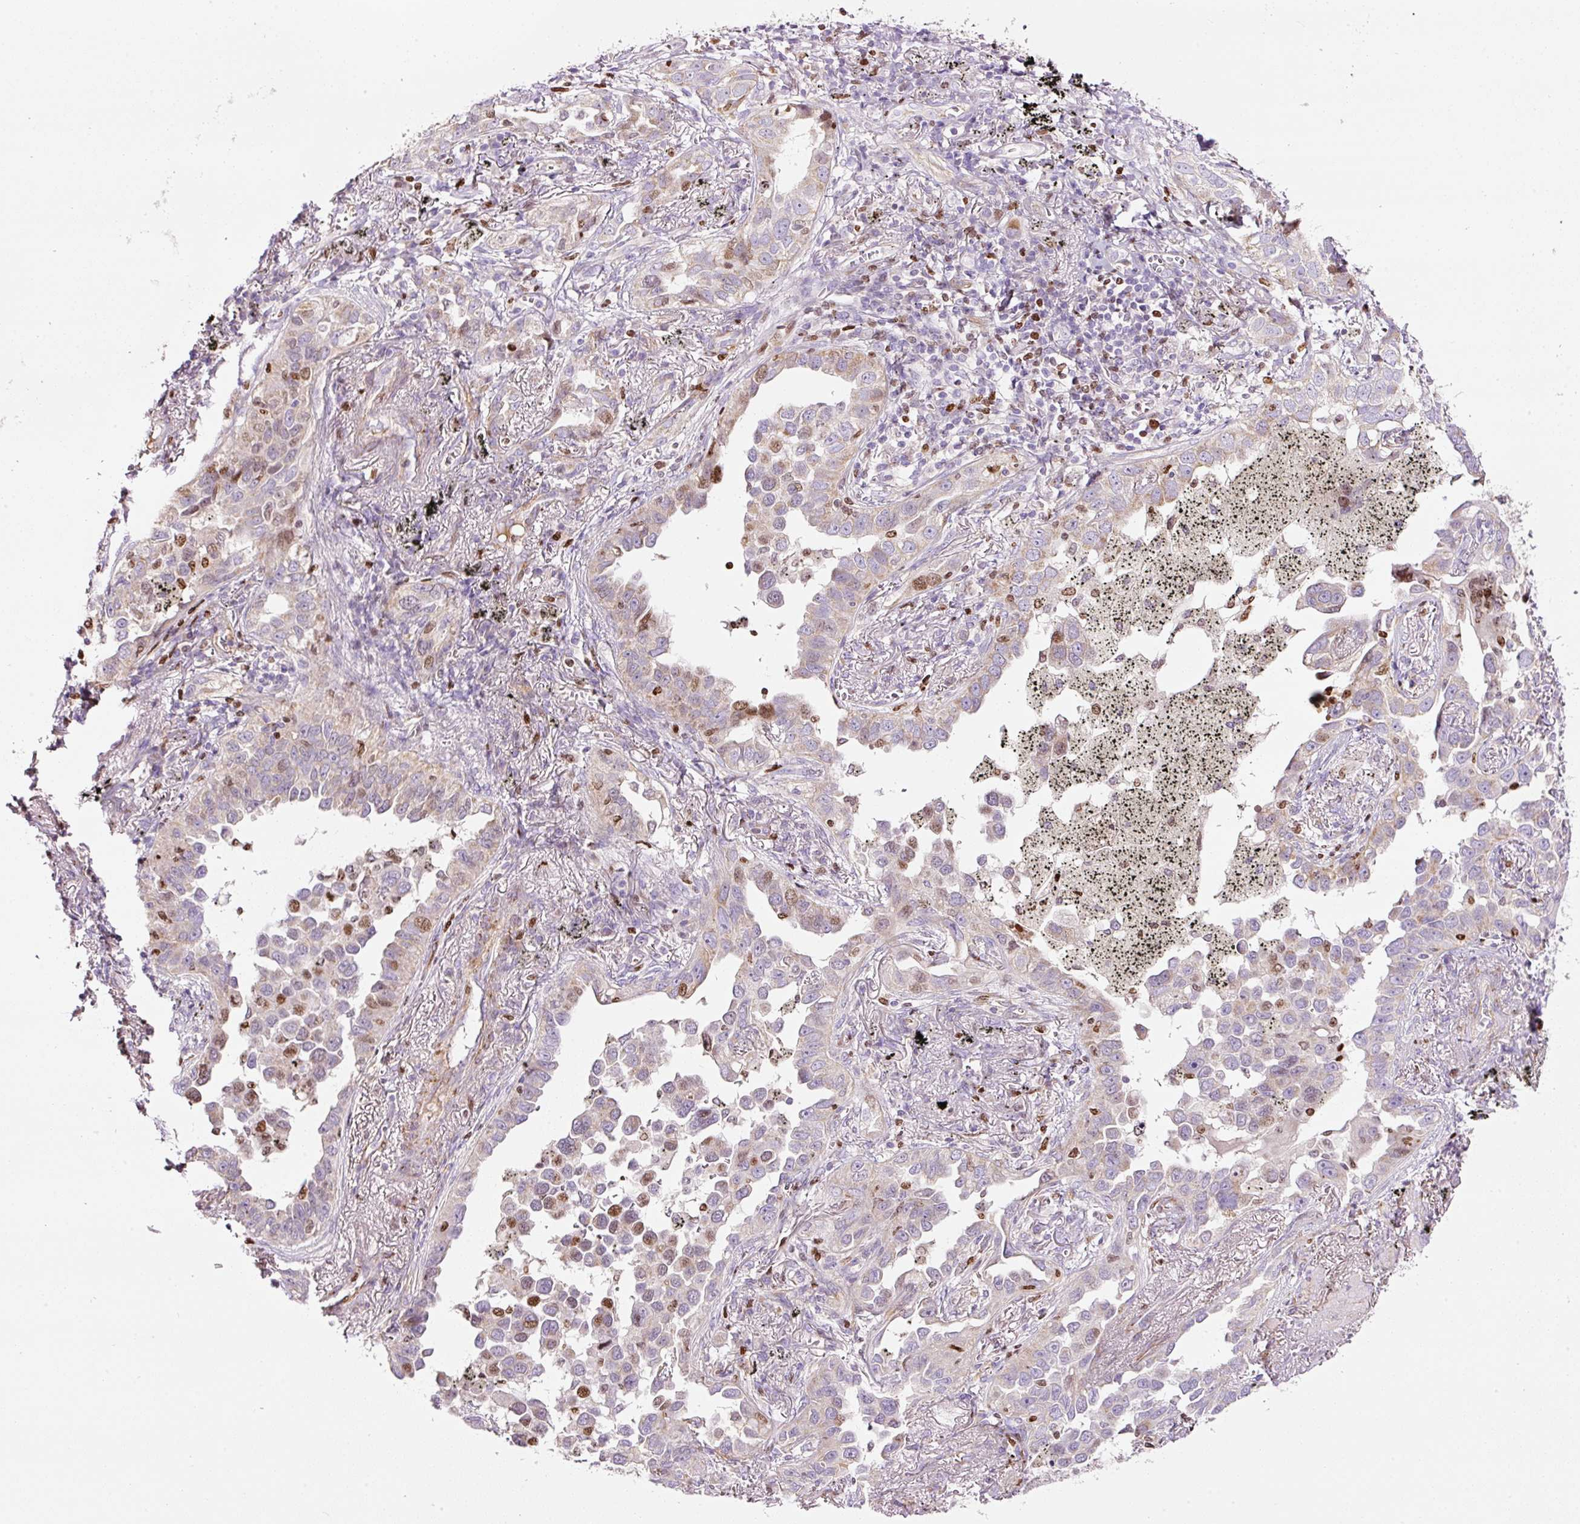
{"staining": {"intensity": "moderate", "quantity": "<25%", "location": "nuclear"}, "tissue": "lung cancer", "cell_type": "Tumor cells", "image_type": "cancer", "snomed": [{"axis": "morphology", "description": "Adenocarcinoma, NOS"}, {"axis": "topography", "description": "Lung"}], "caption": "A histopathology image showing moderate nuclear expression in about <25% of tumor cells in lung cancer, as visualized by brown immunohistochemical staining.", "gene": "TMEM8B", "patient": {"sex": "male", "age": 67}}